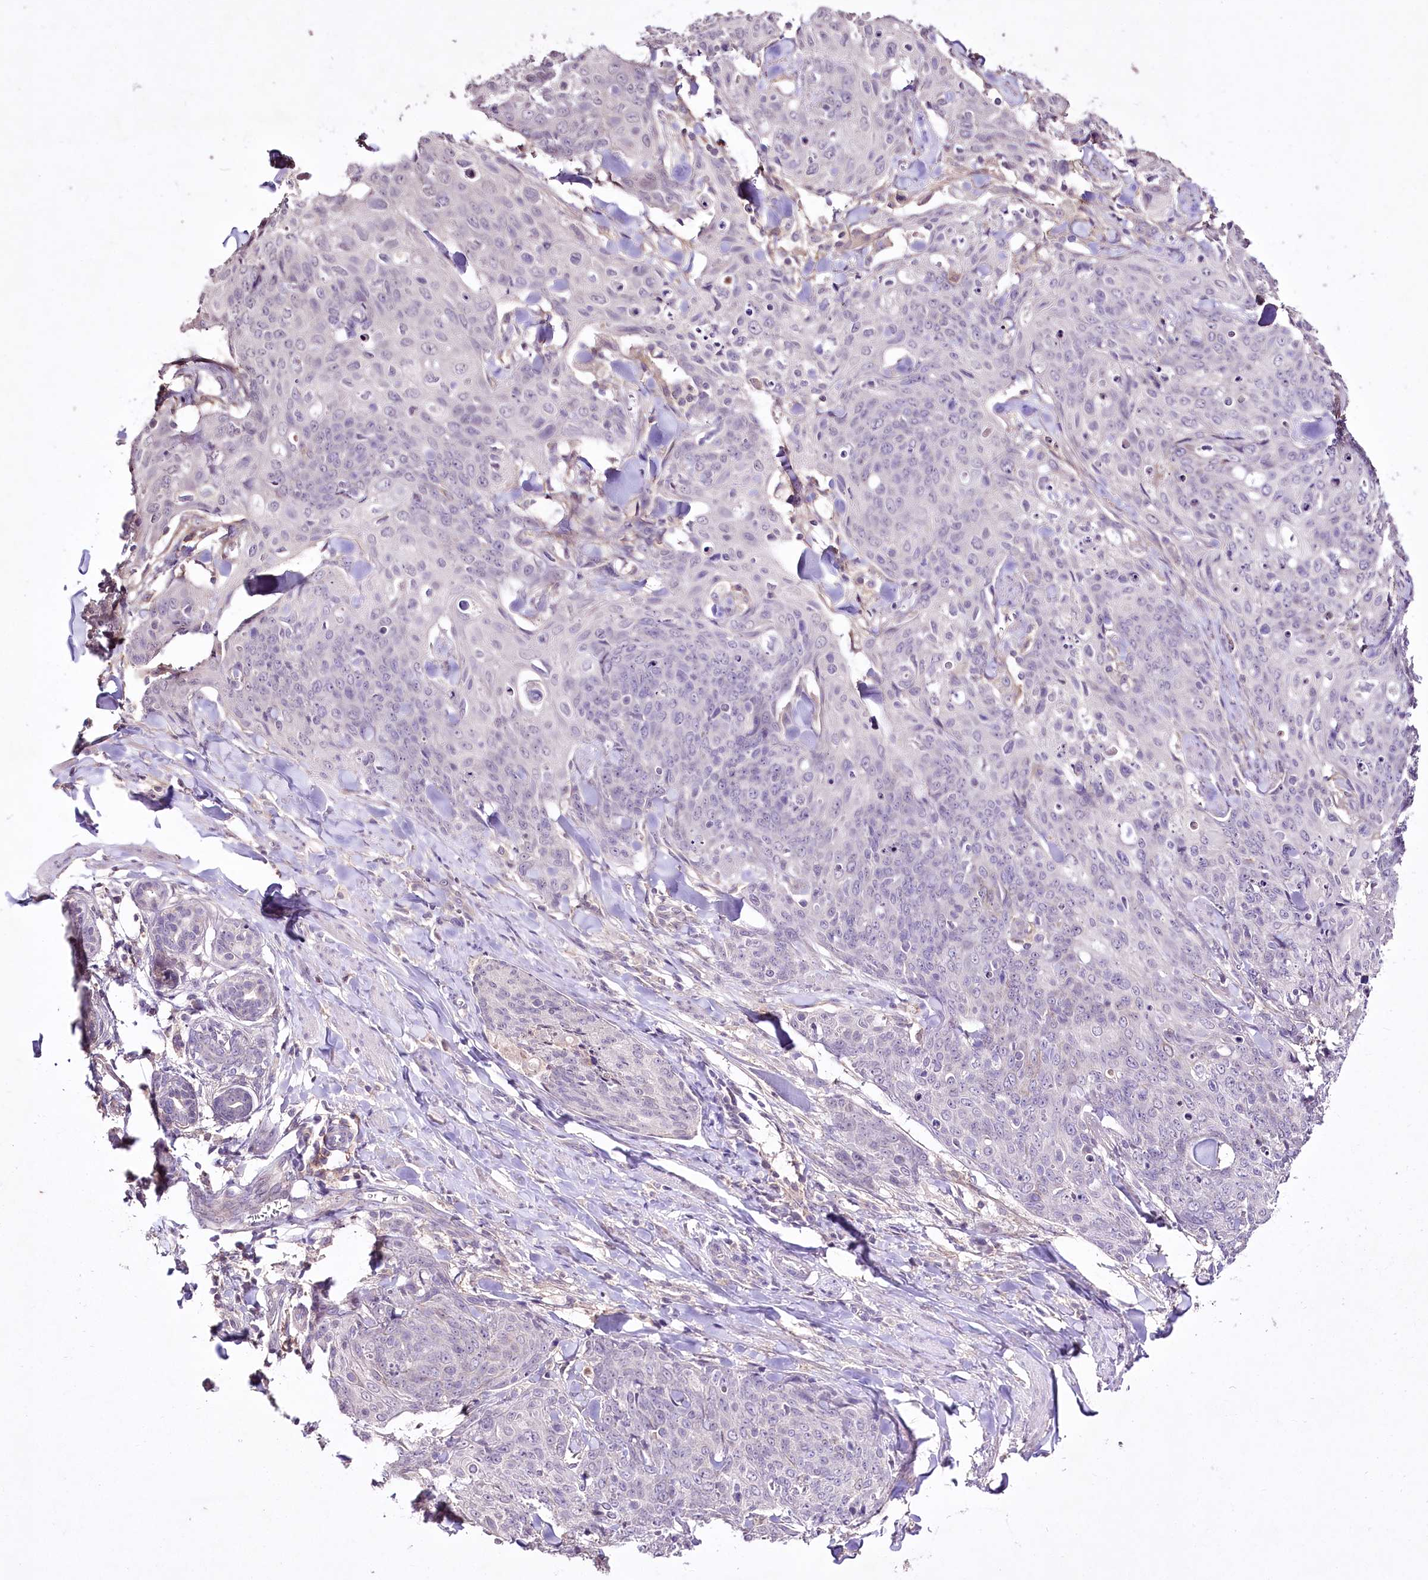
{"staining": {"intensity": "negative", "quantity": "none", "location": "none"}, "tissue": "skin cancer", "cell_type": "Tumor cells", "image_type": "cancer", "snomed": [{"axis": "morphology", "description": "Squamous cell carcinoma, NOS"}, {"axis": "topography", "description": "Skin"}, {"axis": "topography", "description": "Vulva"}], "caption": "This micrograph is of skin squamous cell carcinoma stained with immunohistochemistry to label a protein in brown with the nuclei are counter-stained blue. There is no expression in tumor cells. (DAB (3,3'-diaminobenzidine) immunohistochemistry (IHC), high magnification).", "gene": "ENPP1", "patient": {"sex": "female", "age": 85}}